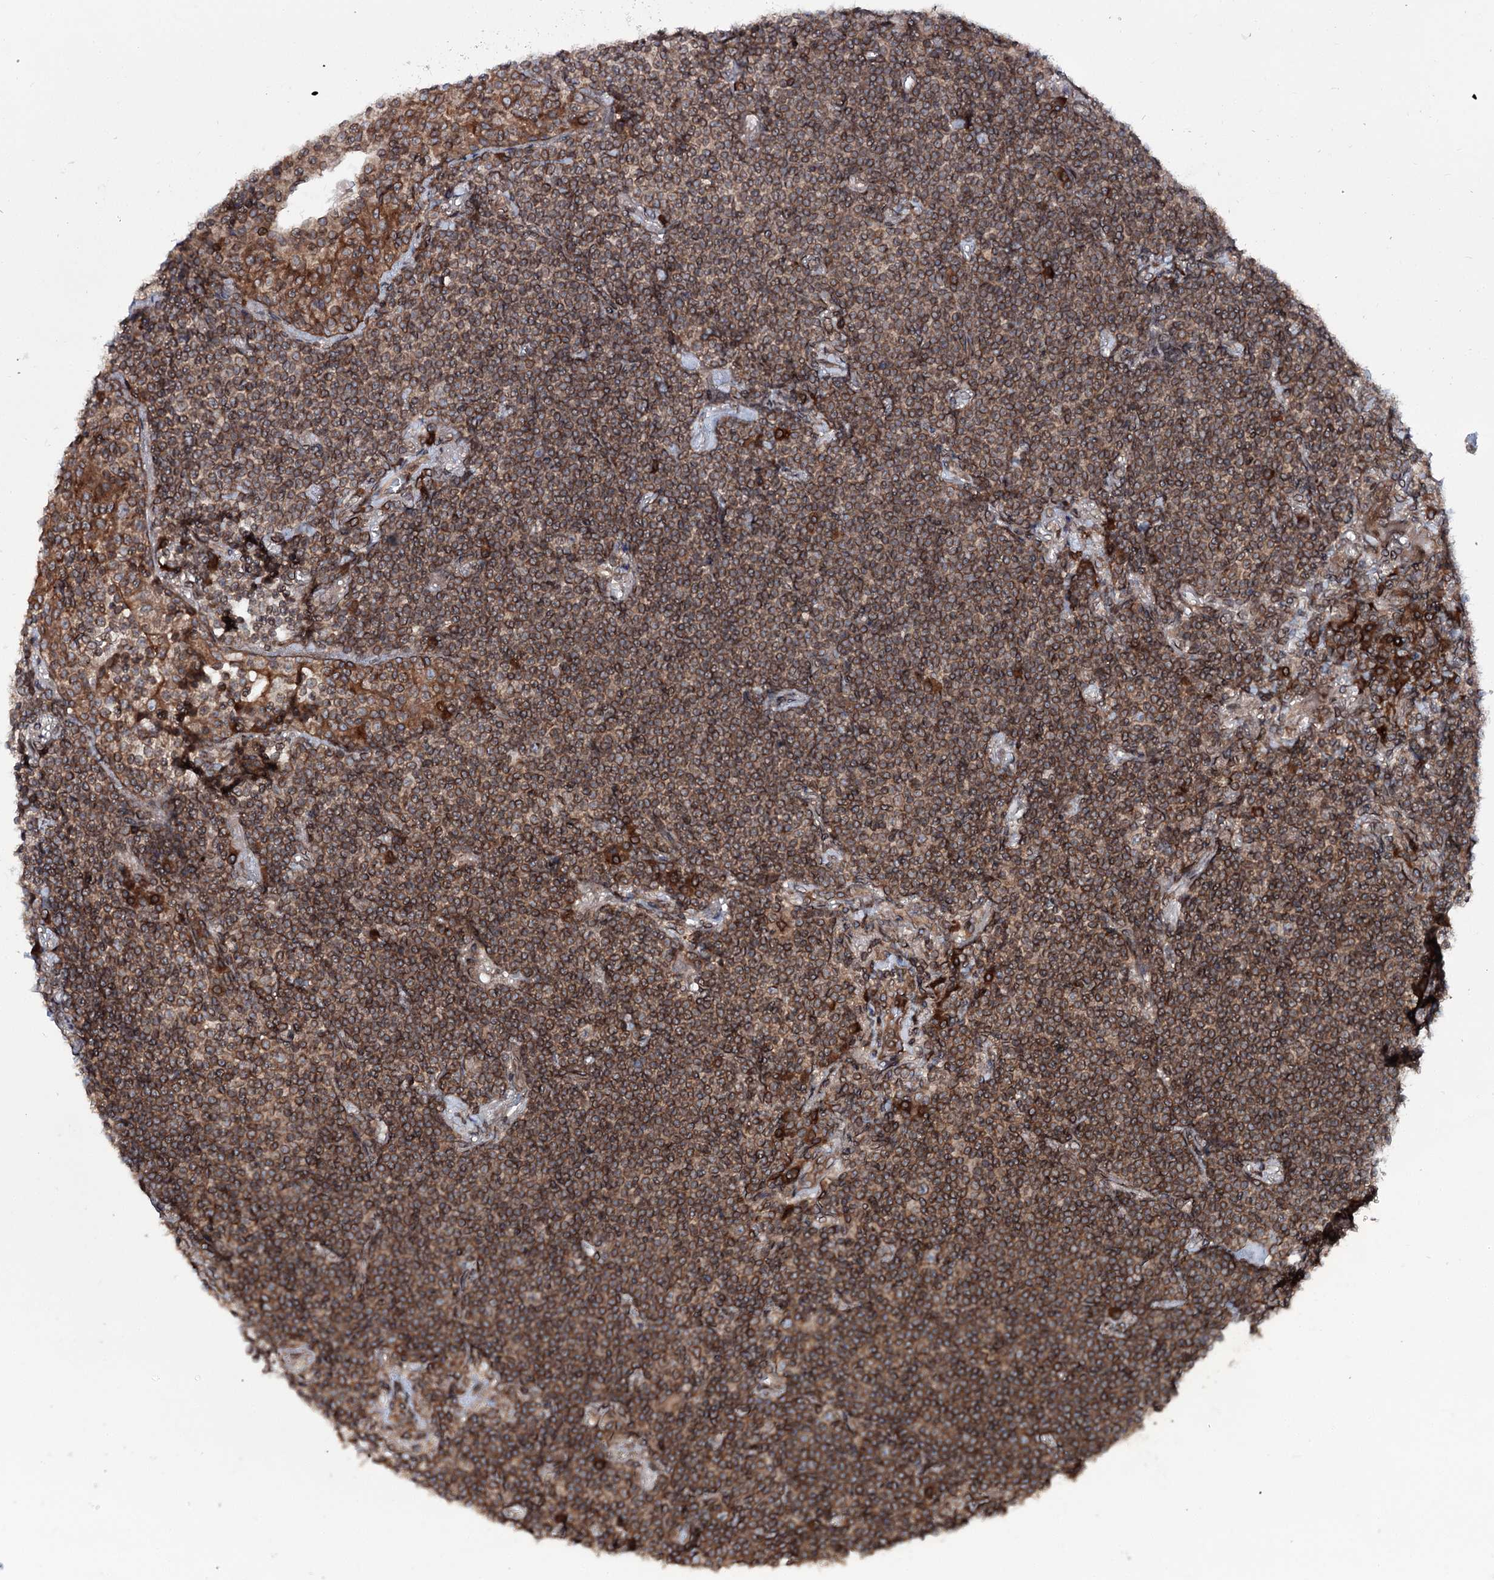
{"staining": {"intensity": "strong", "quantity": ">75%", "location": "cytoplasmic/membranous"}, "tissue": "lymphoma", "cell_type": "Tumor cells", "image_type": "cancer", "snomed": [{"axis": "morphology", "description": "Malignant lymphoma, non-Hodgkin's type, Low grade"}, {"axis": "topography", "description": "Lung"}], "caption": "Immunohistochemical staining of lymphoma displays high levels of strong cytoplasmic/membranous positivity in about >75% of tumor cells. The staining was performed using DAB to visualize the protein expression in brown, while the nuclei were stained in blue with hematoxylin (Magnification: 20x).", "gene": "FGFR1OP2", "patient": {"sex": "female", "age": 71}}